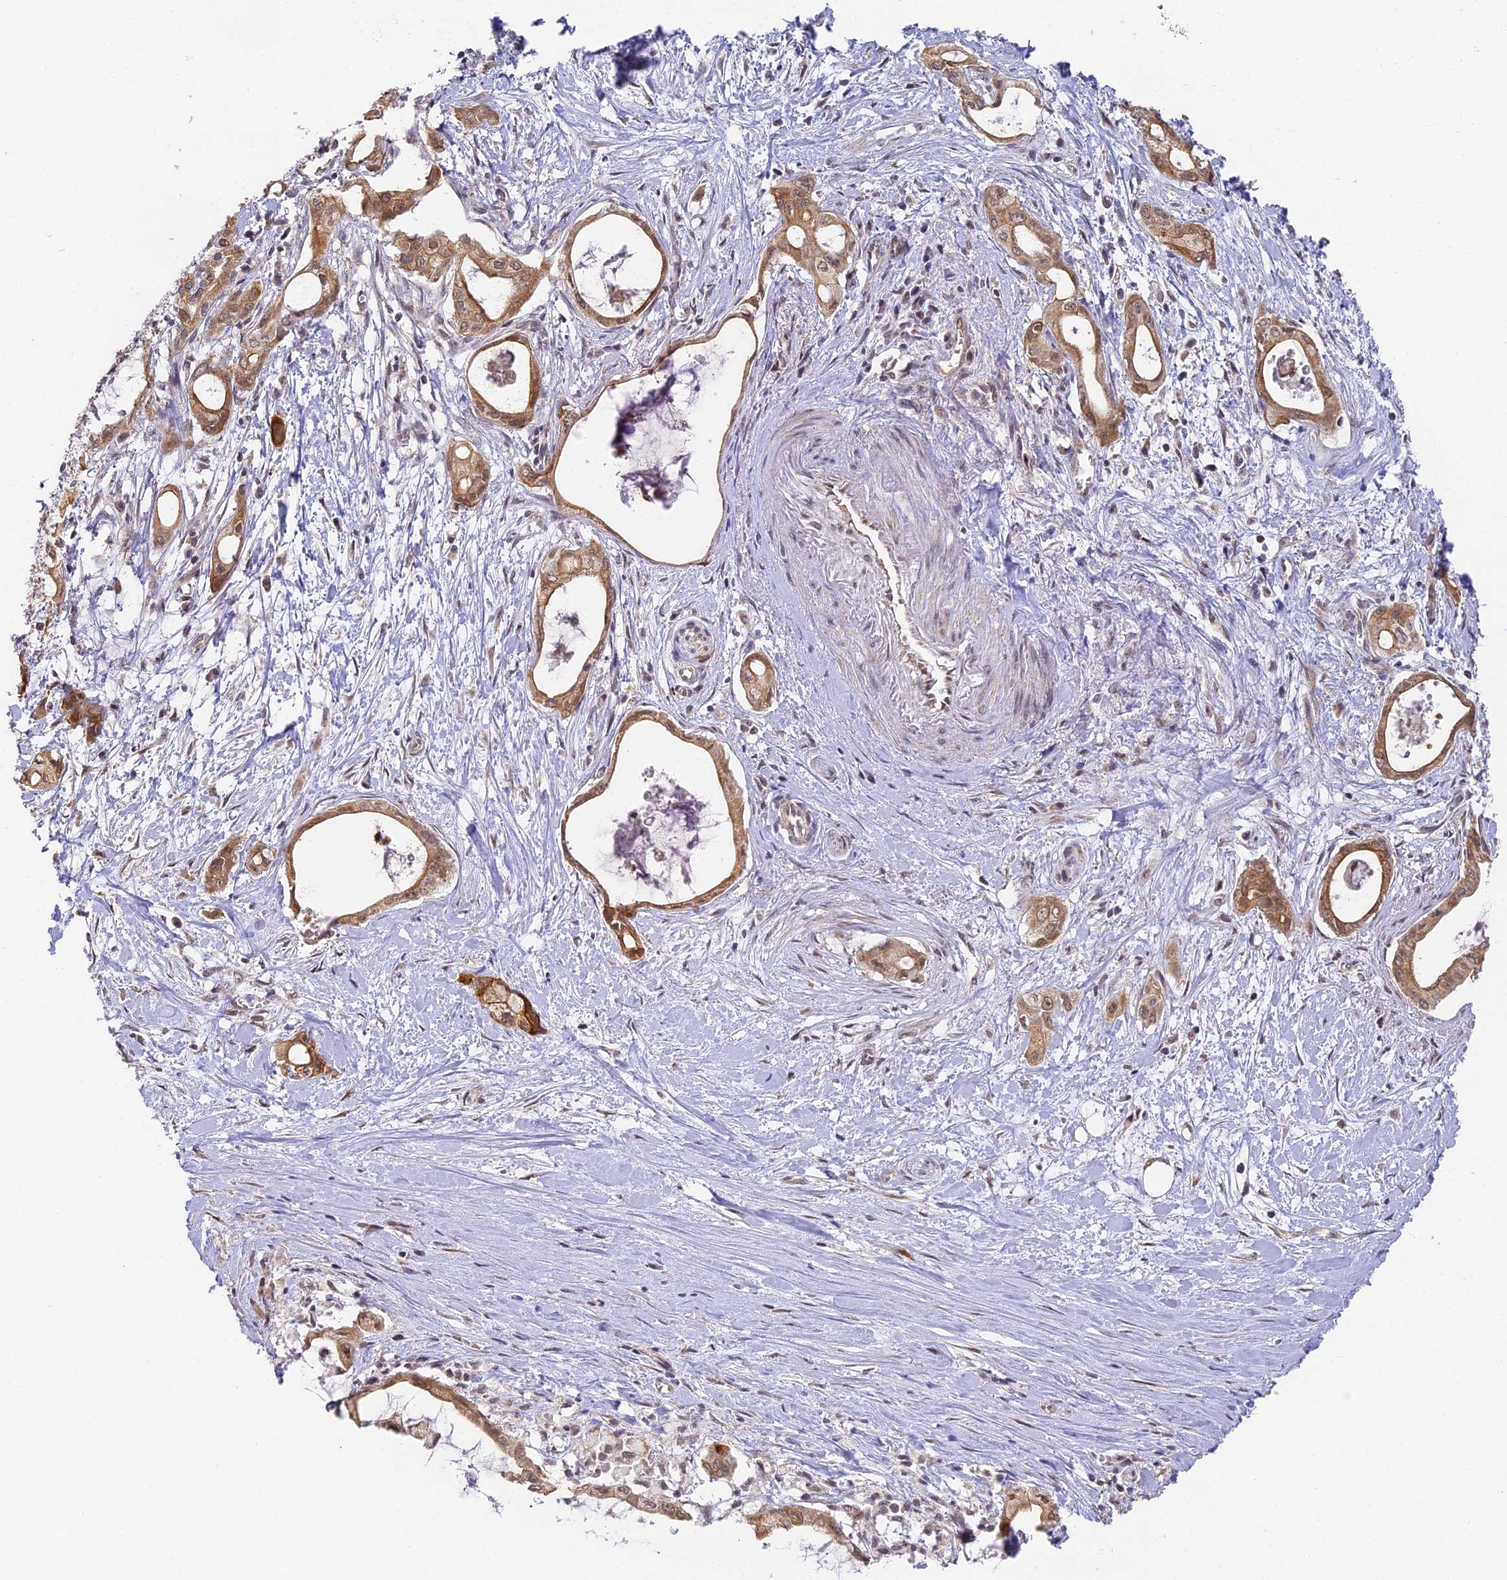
{"staining": {"intensity": "moderate", "quantity": ">75%", "location": "cytoplasmic/membranous,nuclear"}, "tissue": "pancreatic cancer", "cell_type": "Tumor cells", "image_type": "cancer", "snomed": [{"axis": "morphology", "description": "Adenocarcinoma, NOS"}, {"axis": "topography", "description": "Pancreas"}], "caption": "Immunohistochemistry of human pancreatic cancer displays medium levels of moderate cytoplasmic/membranous and nuclear expression in approximately >75% of tumor cells.", "gene": "DNAAF10", "patient": {"sex": "male", "age": 72}}